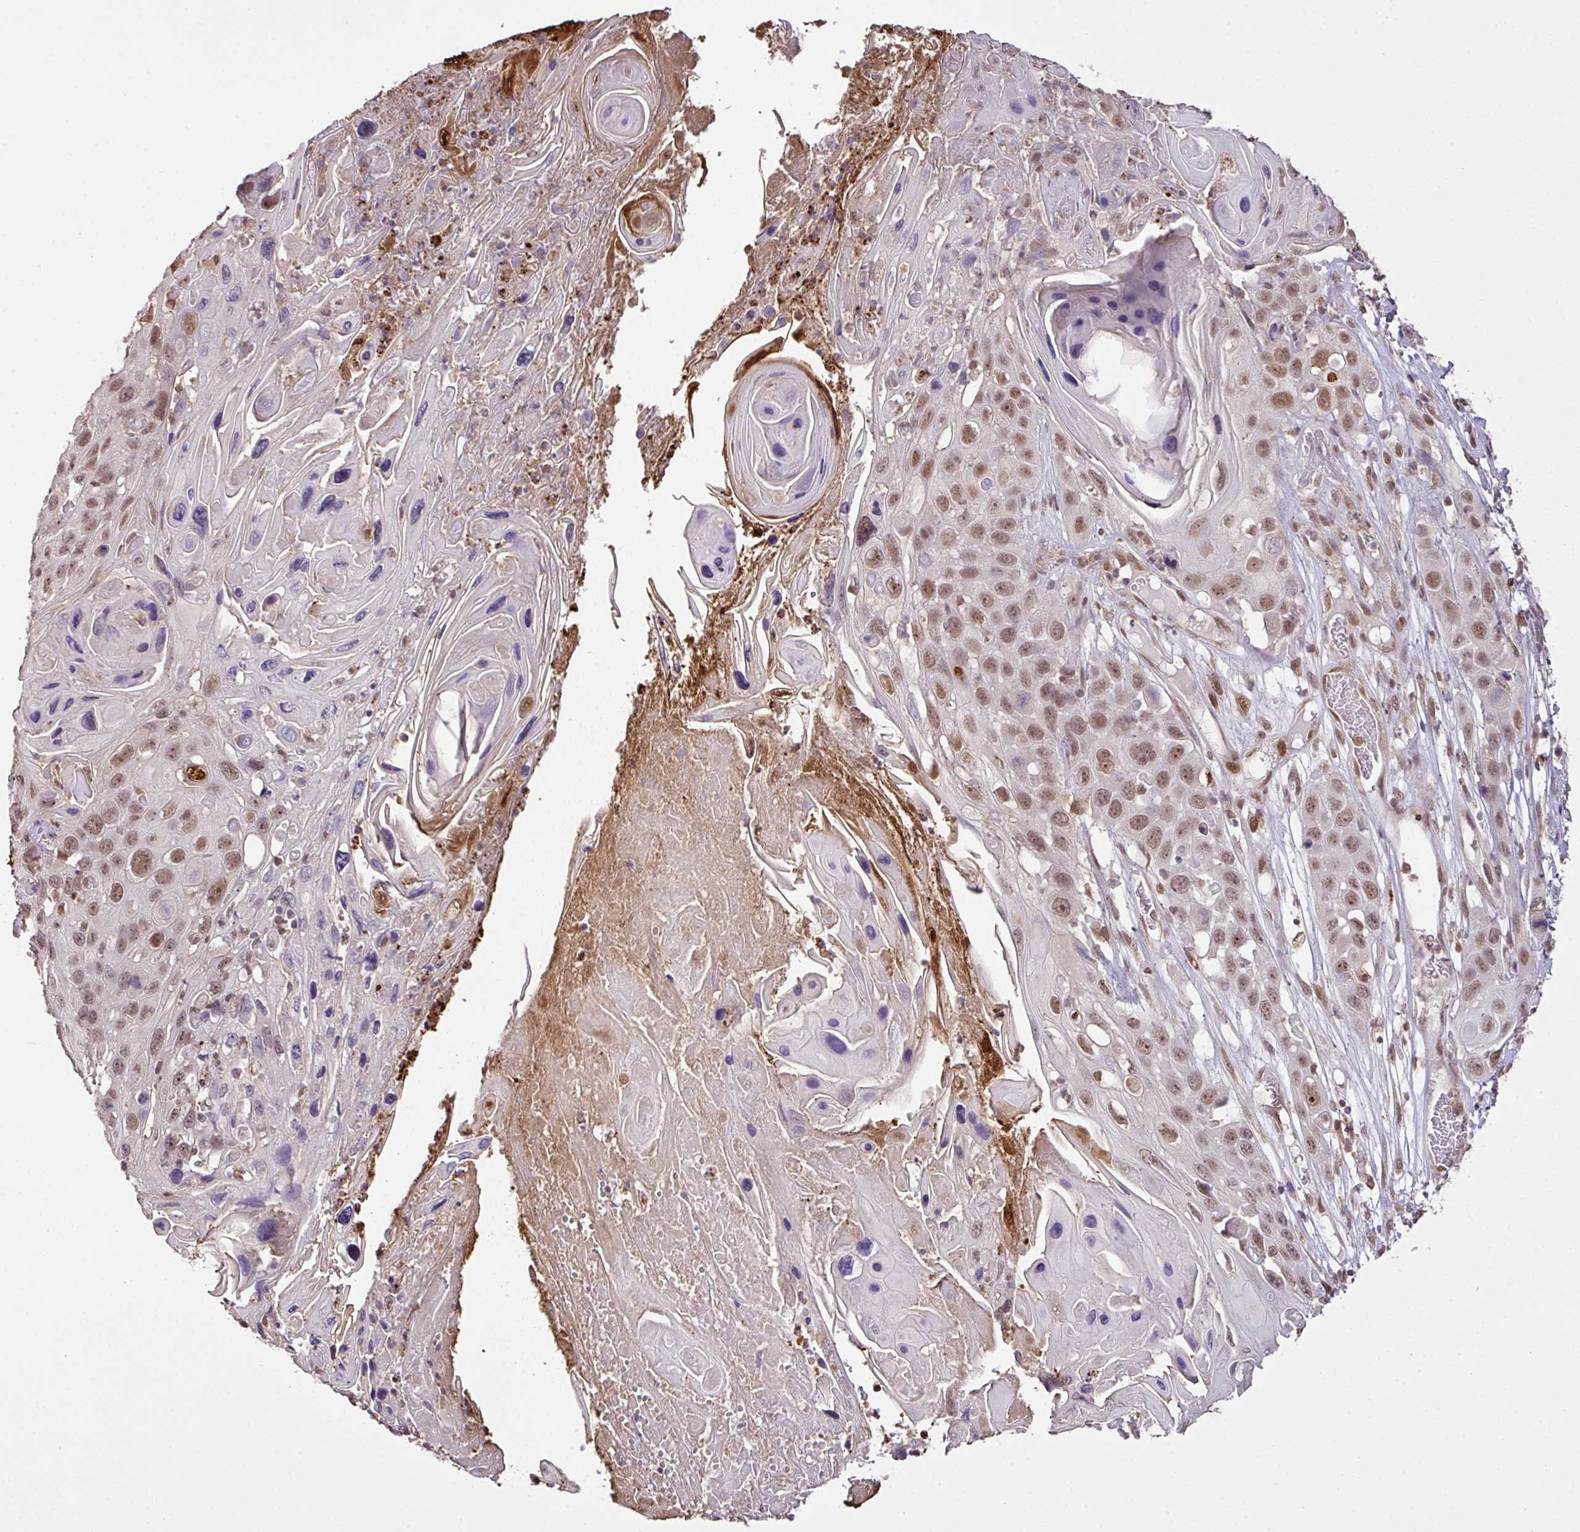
{"staining": {"intensity": "moderate", "quantity": ">75%", "location": "nuclear"}, "tissue": "skin cancer", "cell_type": "Tumor cells", "image_type": "cancer", "snomed": [{"axis": "morphology", "description": "Squamous cell carcinoma, NOS"}, {"axis": "topography", "description": "Skin"}], "caption": "Immunohistochemical staining of skin cancer displays moderate nuclear protein expression in about >75% of tumor cells.", "gene": "SMCO4", "patient": {"sex": "male", "age": 55}}